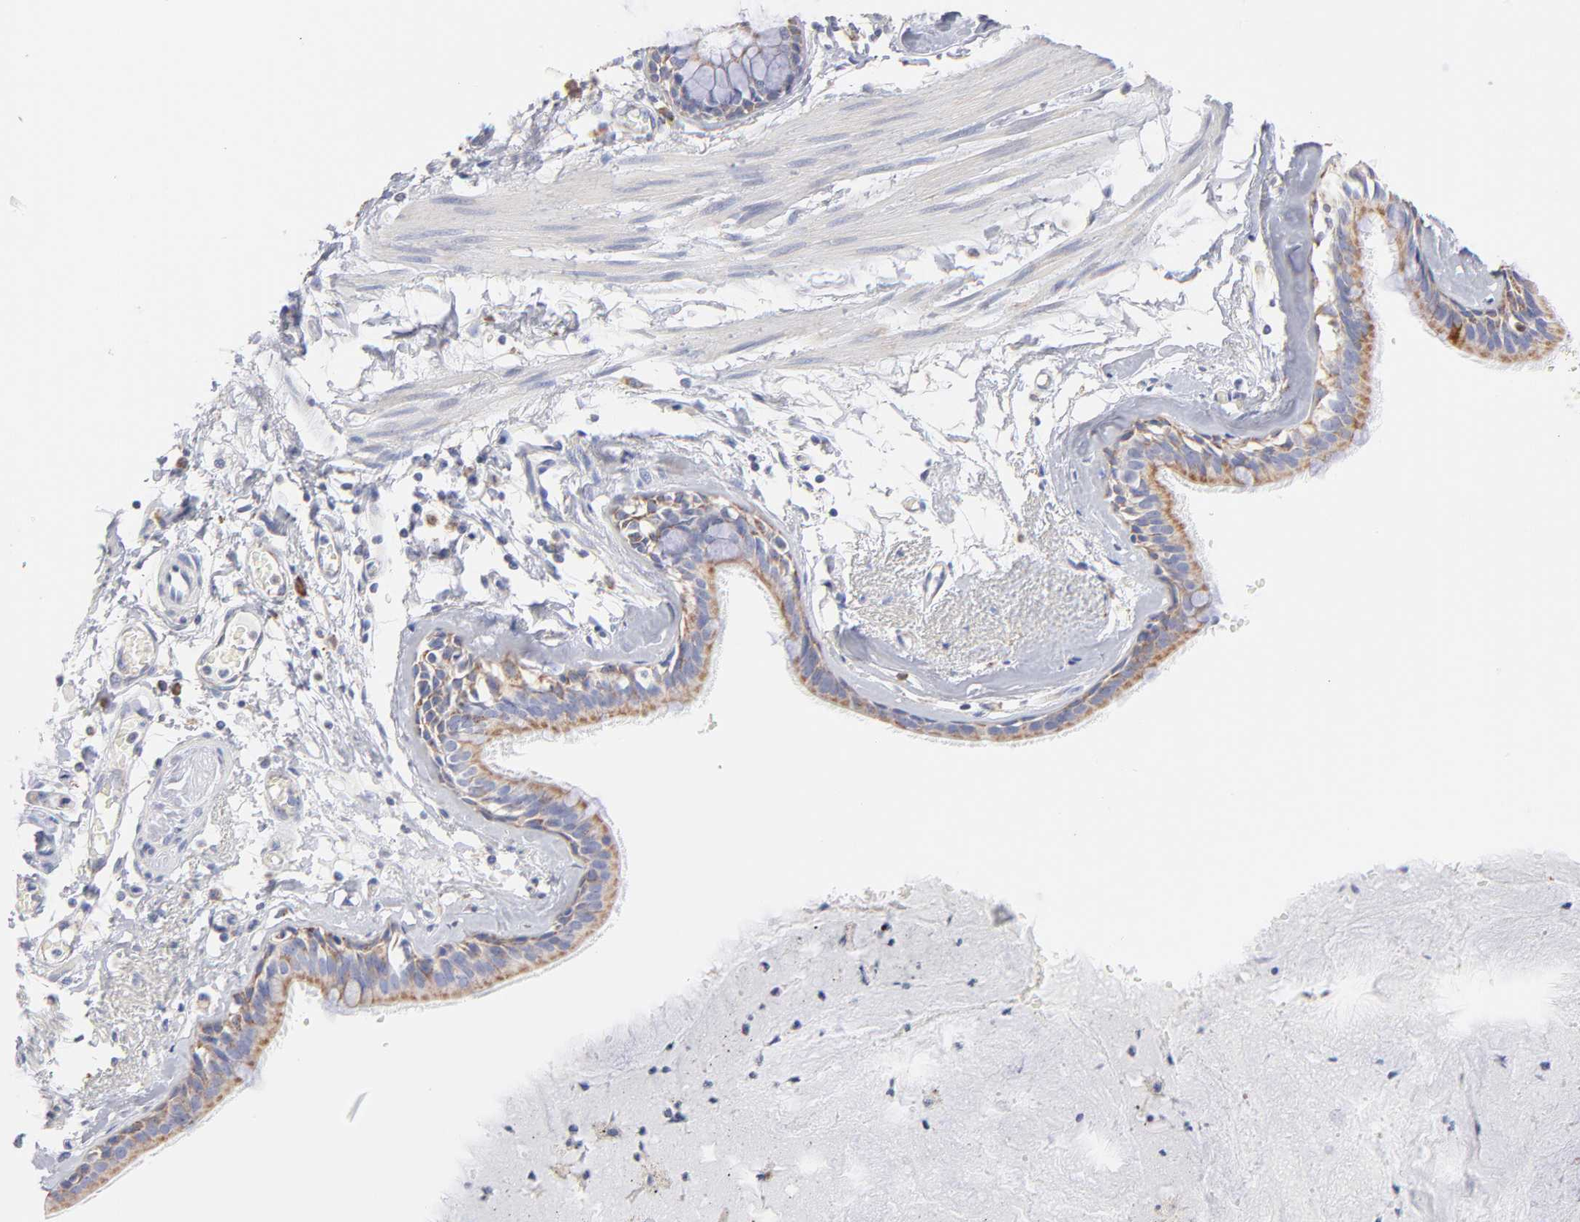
{"staining": {"intensity": "moderate", "quantity": "25%-75%", "location": "cytoplasmic/membranous"}, "tissue": "bronchus", "cell_type": "Respiratory epithelial cells", "image_type": "normal", "snomed": [{"axis": "morphology", "description": "Normal tissue, NOS"}, {"axis": "topography", "description": "Bronchus"}, {"axis": "topography", "description": "Lung"}], "caption": "Bronchus stained for a protein (brown) demonstrates moderate cytoplasmic/membranous positive positivity in approximately 25%-75% of respiratory epithelial cells.", "gene": "TIMM8A", "patient": {"sex": "female", "age": 56}}